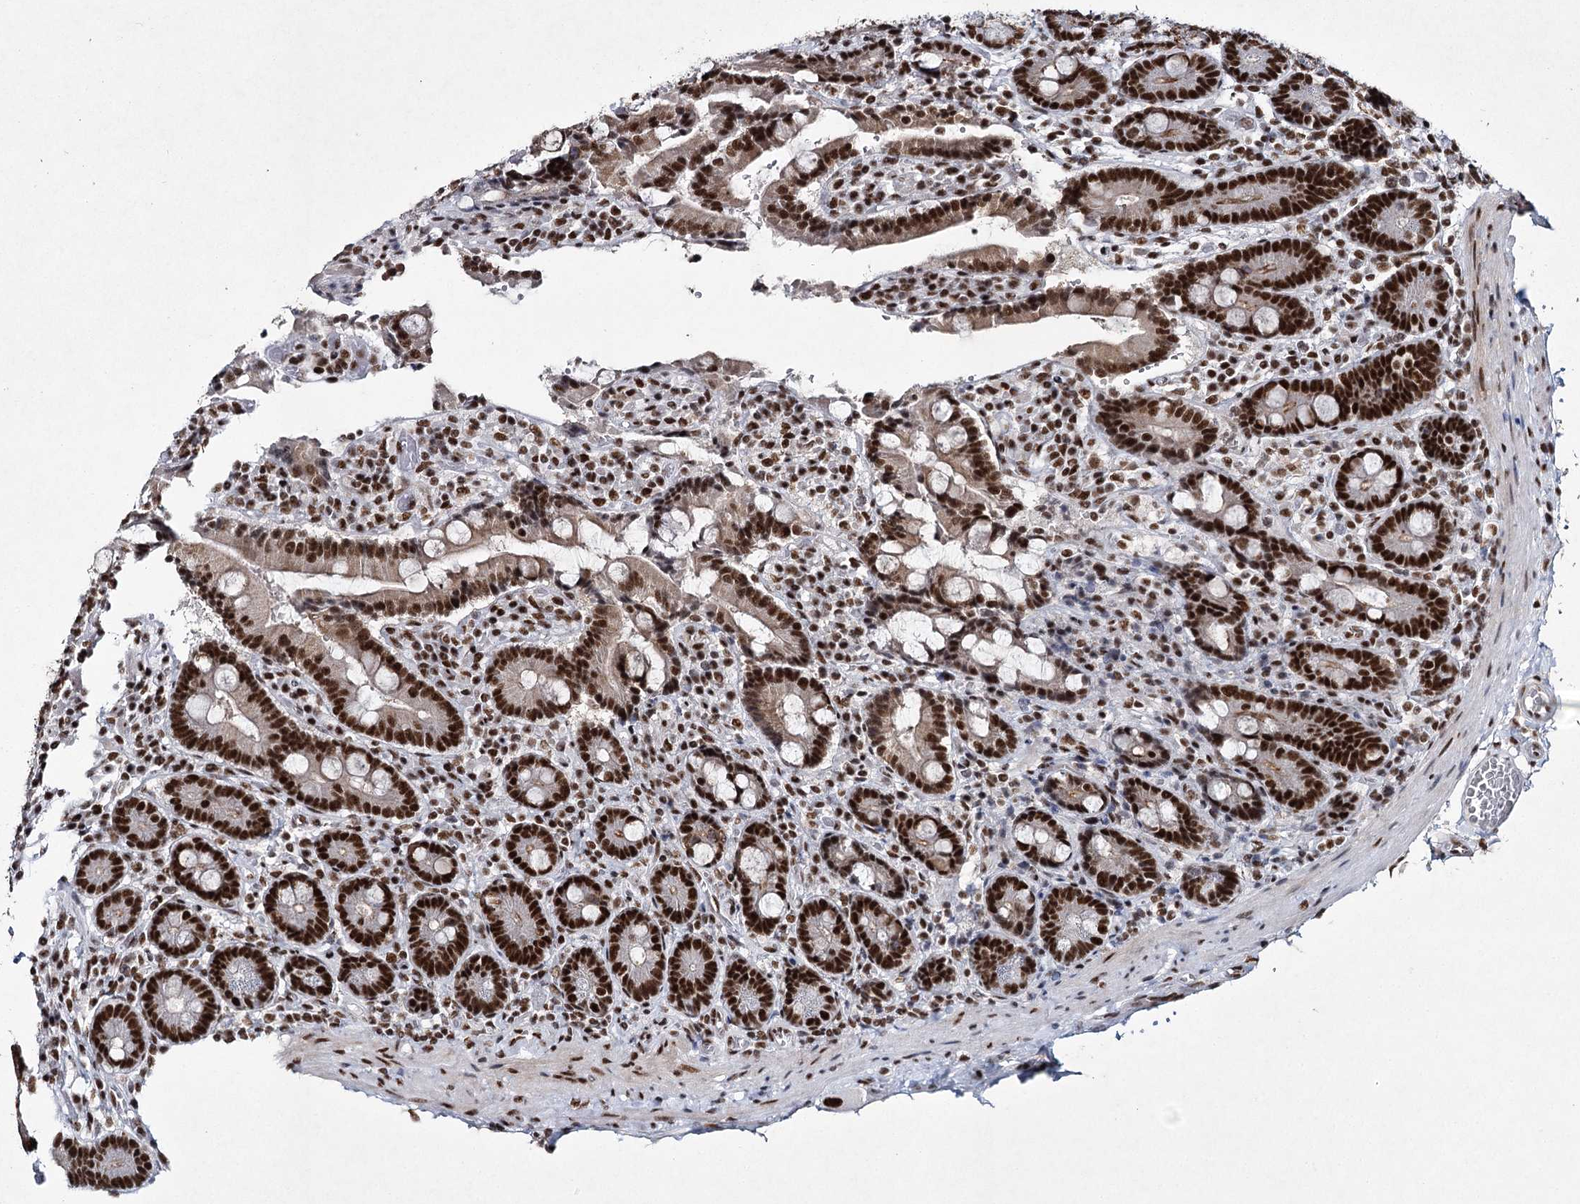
{"staining": {"intensity": "strong", "quantity": ">75%", "location": "nuclear"}, "tissue": "duodenum", "cell_type": "Glandular cells", "image_type": "normal", "snomed": [{"axis": "morphology", "description": "Normal tissue, NOS"}, {"axis": "topography", "description": "Duodenum"}], "caption": "IHC of unremarkable human duodenum shows high levels of strong nuclear positivity in about >75% of glandular cells.", "gene": "SCAF8", "patient": {"sex": "female", "age": 62}}